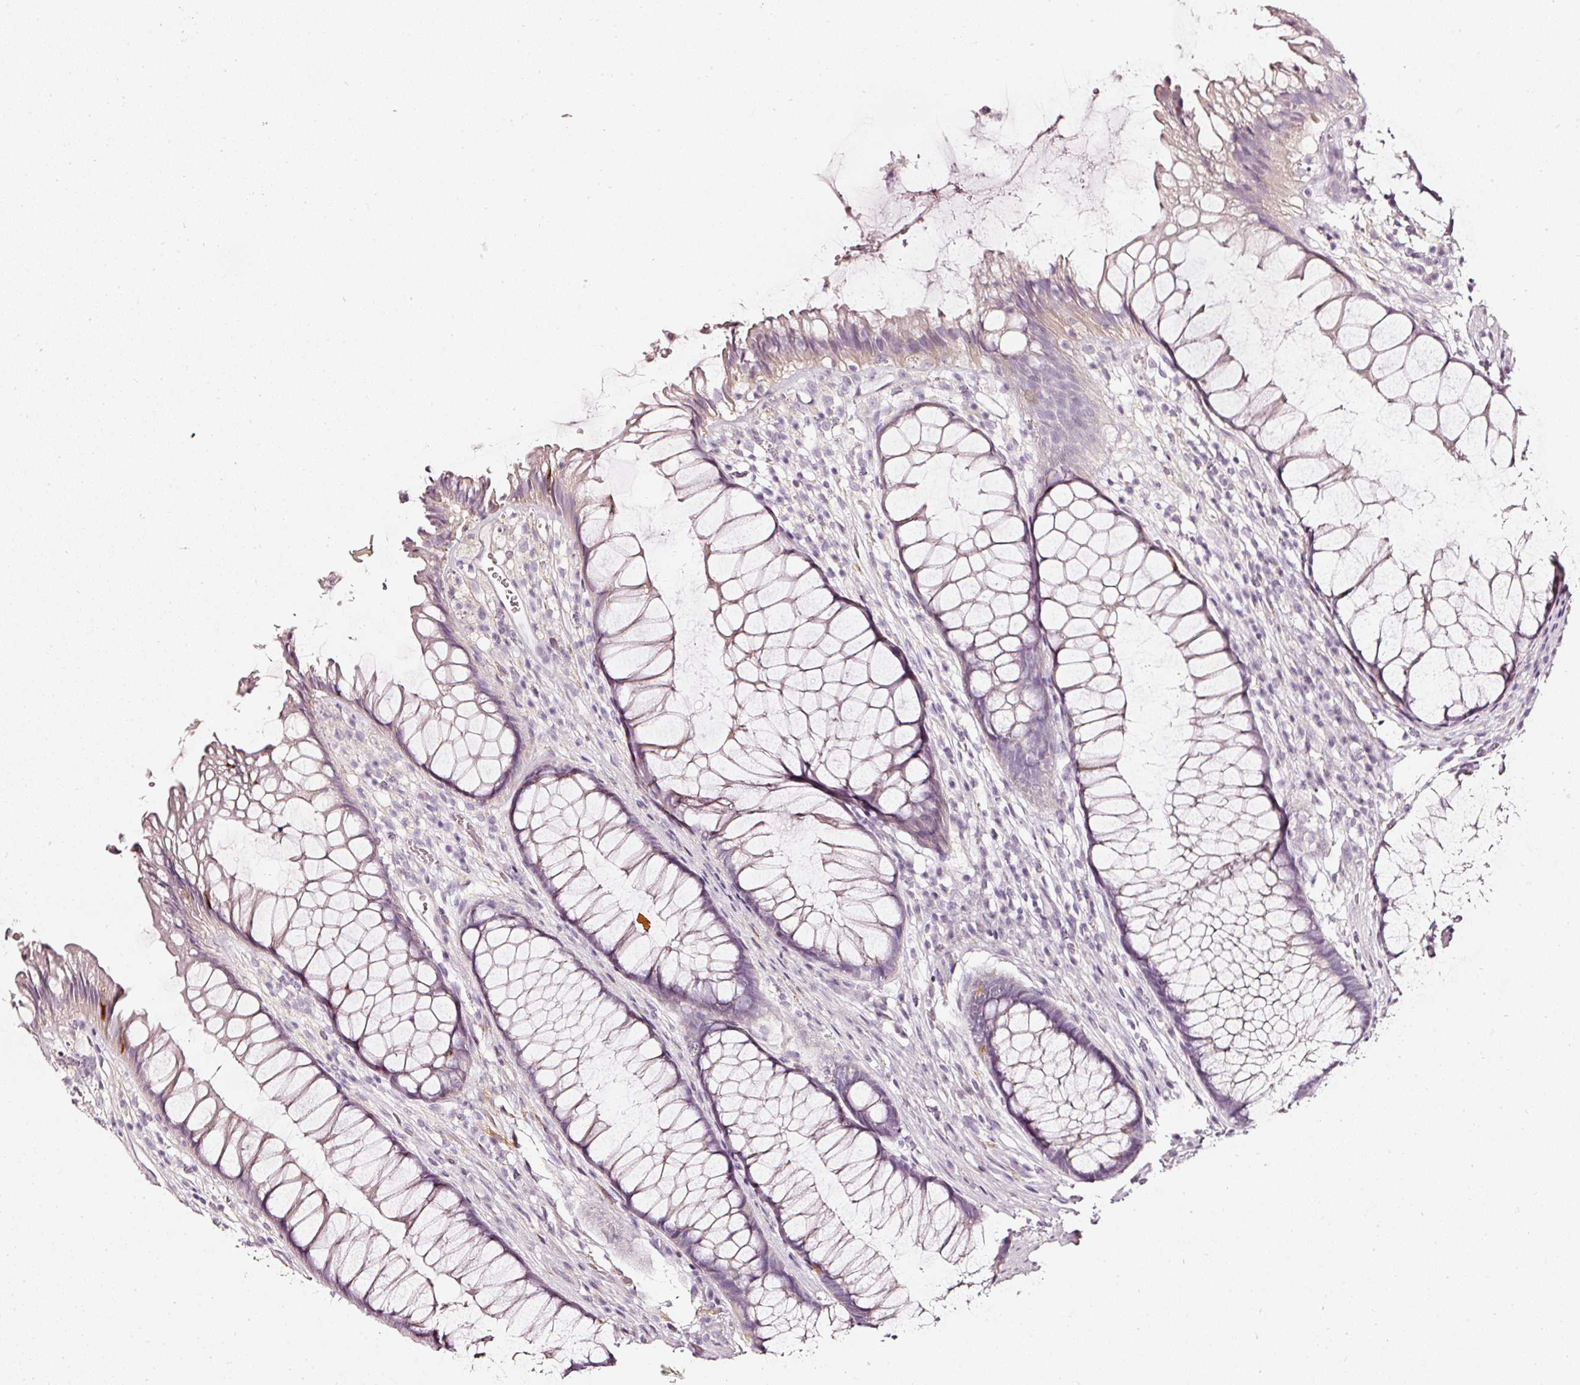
{"staining": {"intensity": "weak", "quantity": "<25%", "location": "cytoplasmic/membranous"}, "tissue": "rectum", "cell_type": "Glandular cells", "image_type": "normal", "snomed": [{"axis": "morphology", "description": "Normal tissue, NOS"}, {"axis": "topography", "description": "Smooth muscle"}, {"axis": "topography", "description": "Rectum"}], "caption": "Histopathology image shows no protein expression in glandular cells of benign rectum.", "gene": "CNP", "patient": {"sex": "male", "age": 53}}